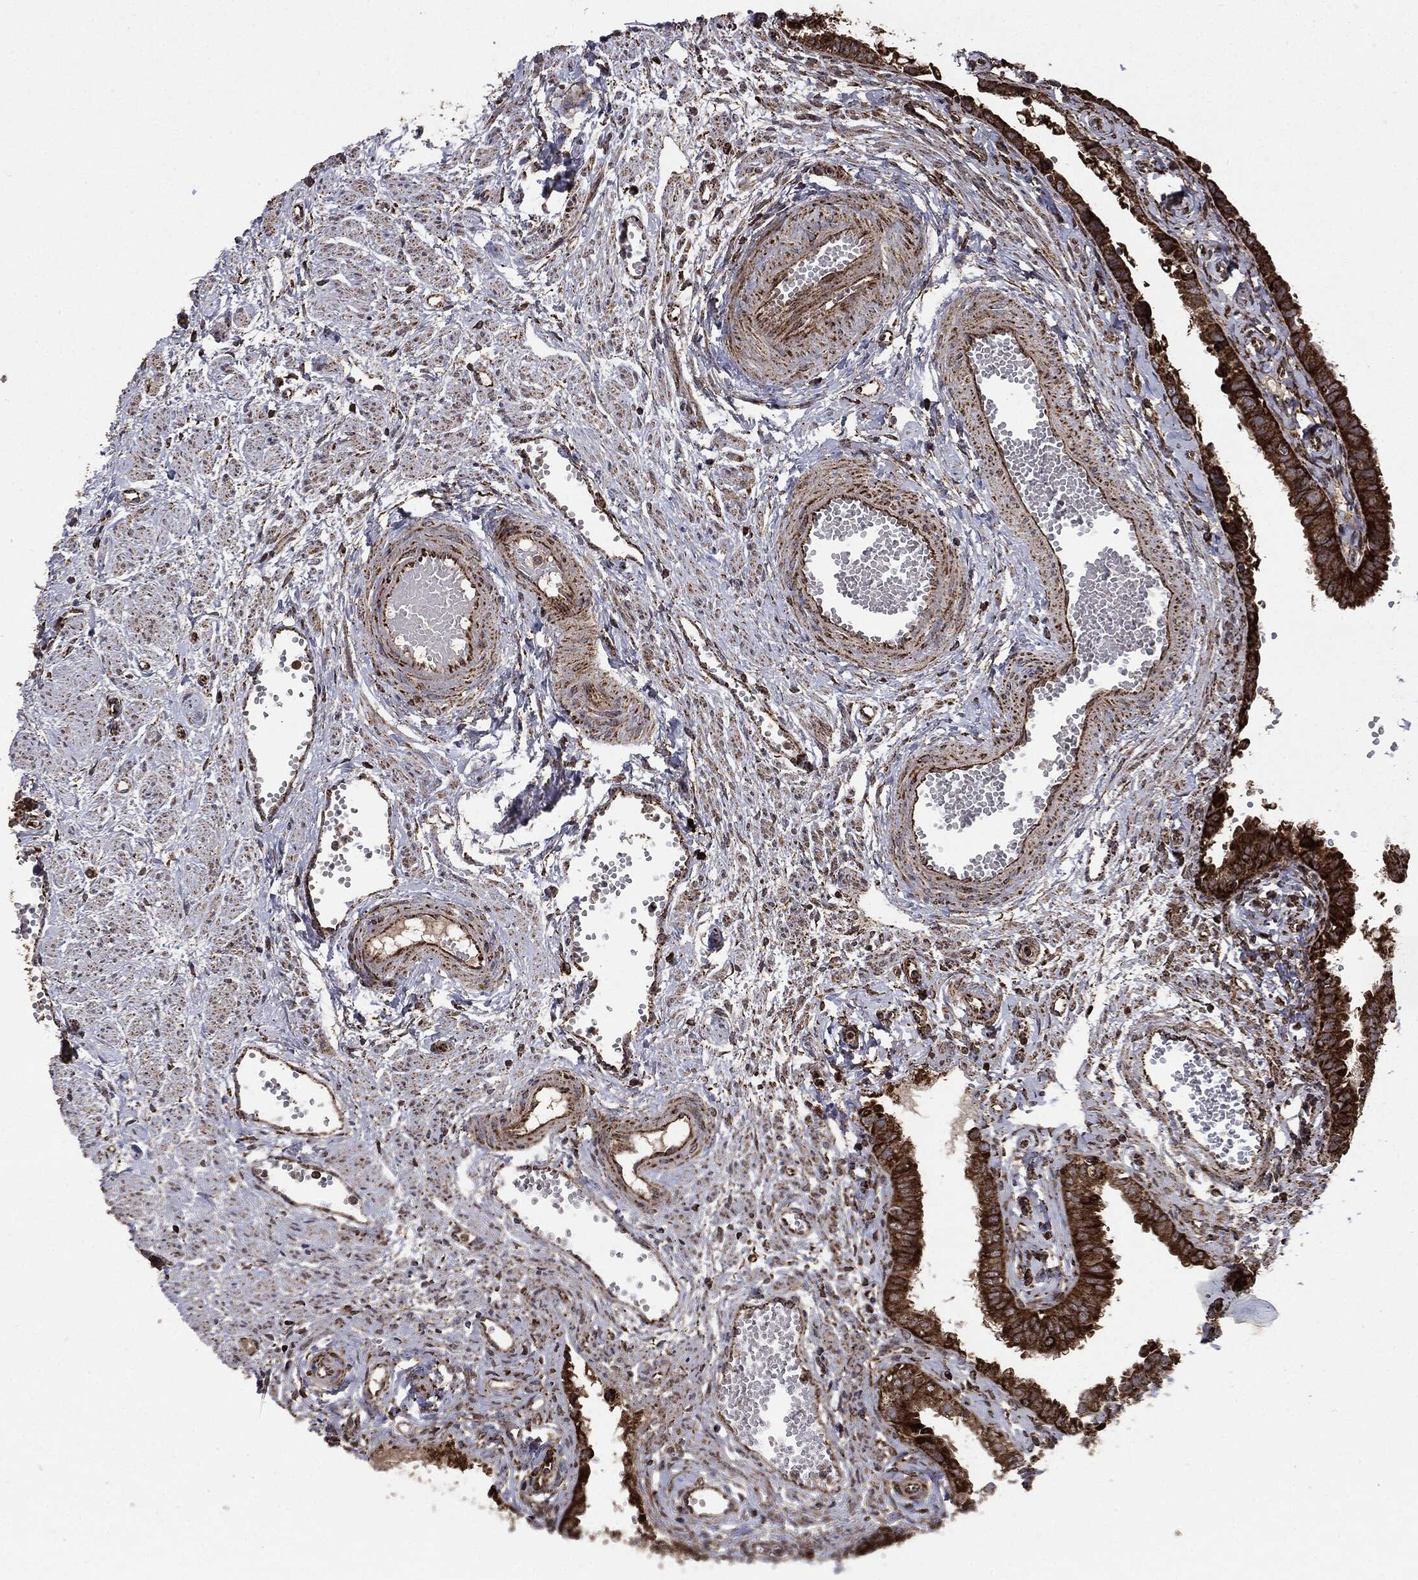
{"staining": {"intensity": "strong", "quantity": ">75%", "location": "cytoplasmic/membranous"}, "tissue": "fallopian tube", "cell_type": "Glandular cells", "image_type": "normal", "snomed": [{"axis": "morphology", "description": "Normal tissue, NOS"}, {"axis": "topography", "description": "Fallopian tube"}, {"axis": "topography", "description": "Ovary"}], "caption": "The image demonstrates immunohistochemical staining of benign fallopian tube. There is strong cytoplasmic/membranous staining is appreciated in about >75% of glandular cells. (DAB IHC with brightfield microscopy, high magnification).", "gene": "MAP2K1", "patient": {"sex": "female", "age": 49}}